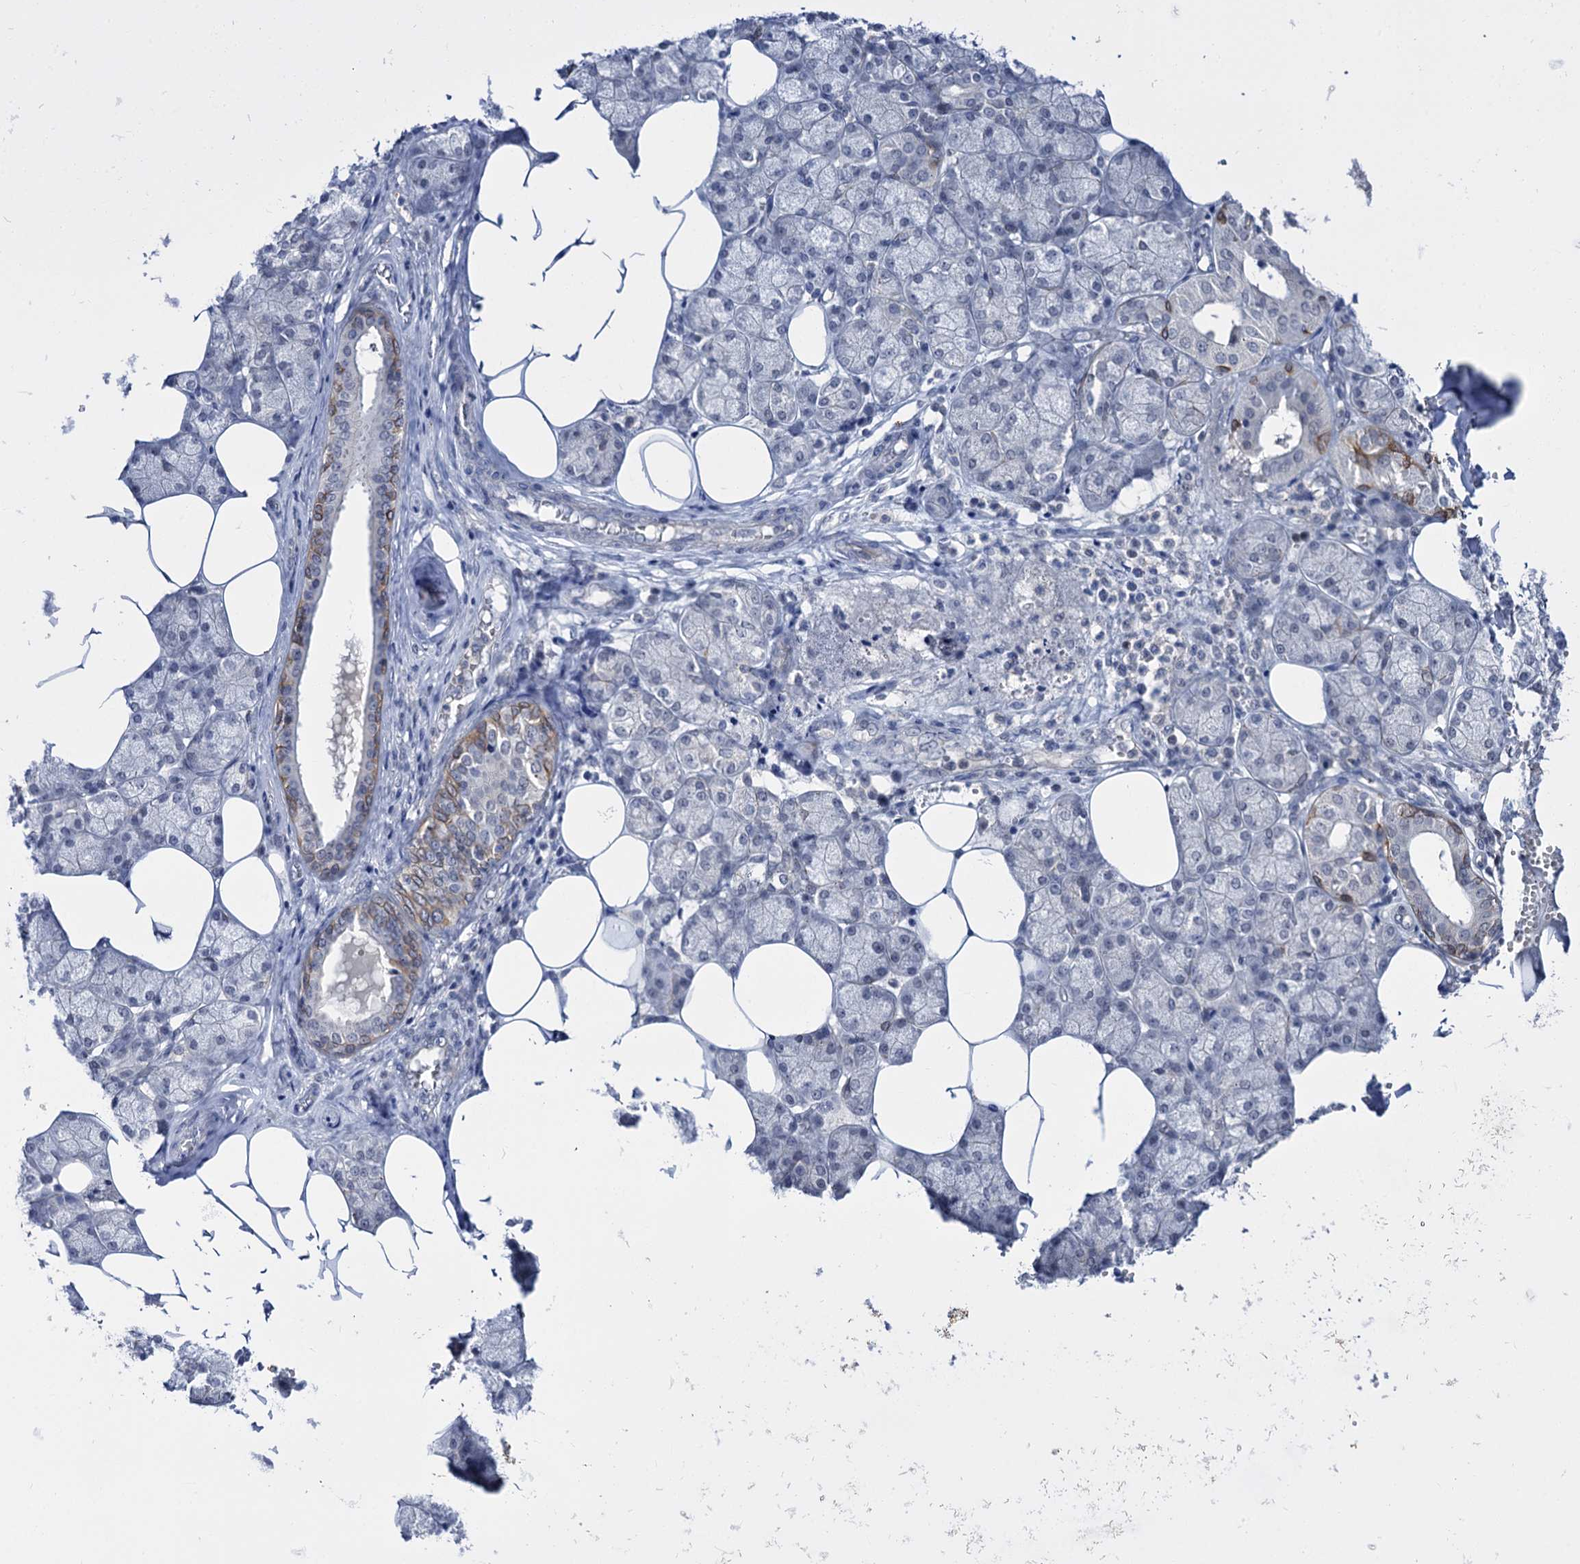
{"staining": {"intensity": "weak", "quantity": "<25%", "location": "cytoplasmic/membranous"}, "tissue": "salivary gland", "cell_type": "Glandular cells", "image_type": "normal", "snomed": [{"axis": "morphology", "description": "Normal tissue, NOS"}, {"axis": "topography", "description": "Salivary gland"}], "caption": "Immunohistochemical staining of normal human salivary gland demonstrates no significant staining in glandular cells.", "gene": "NEK10", "patient": {"sex": "male", "age": 62}}